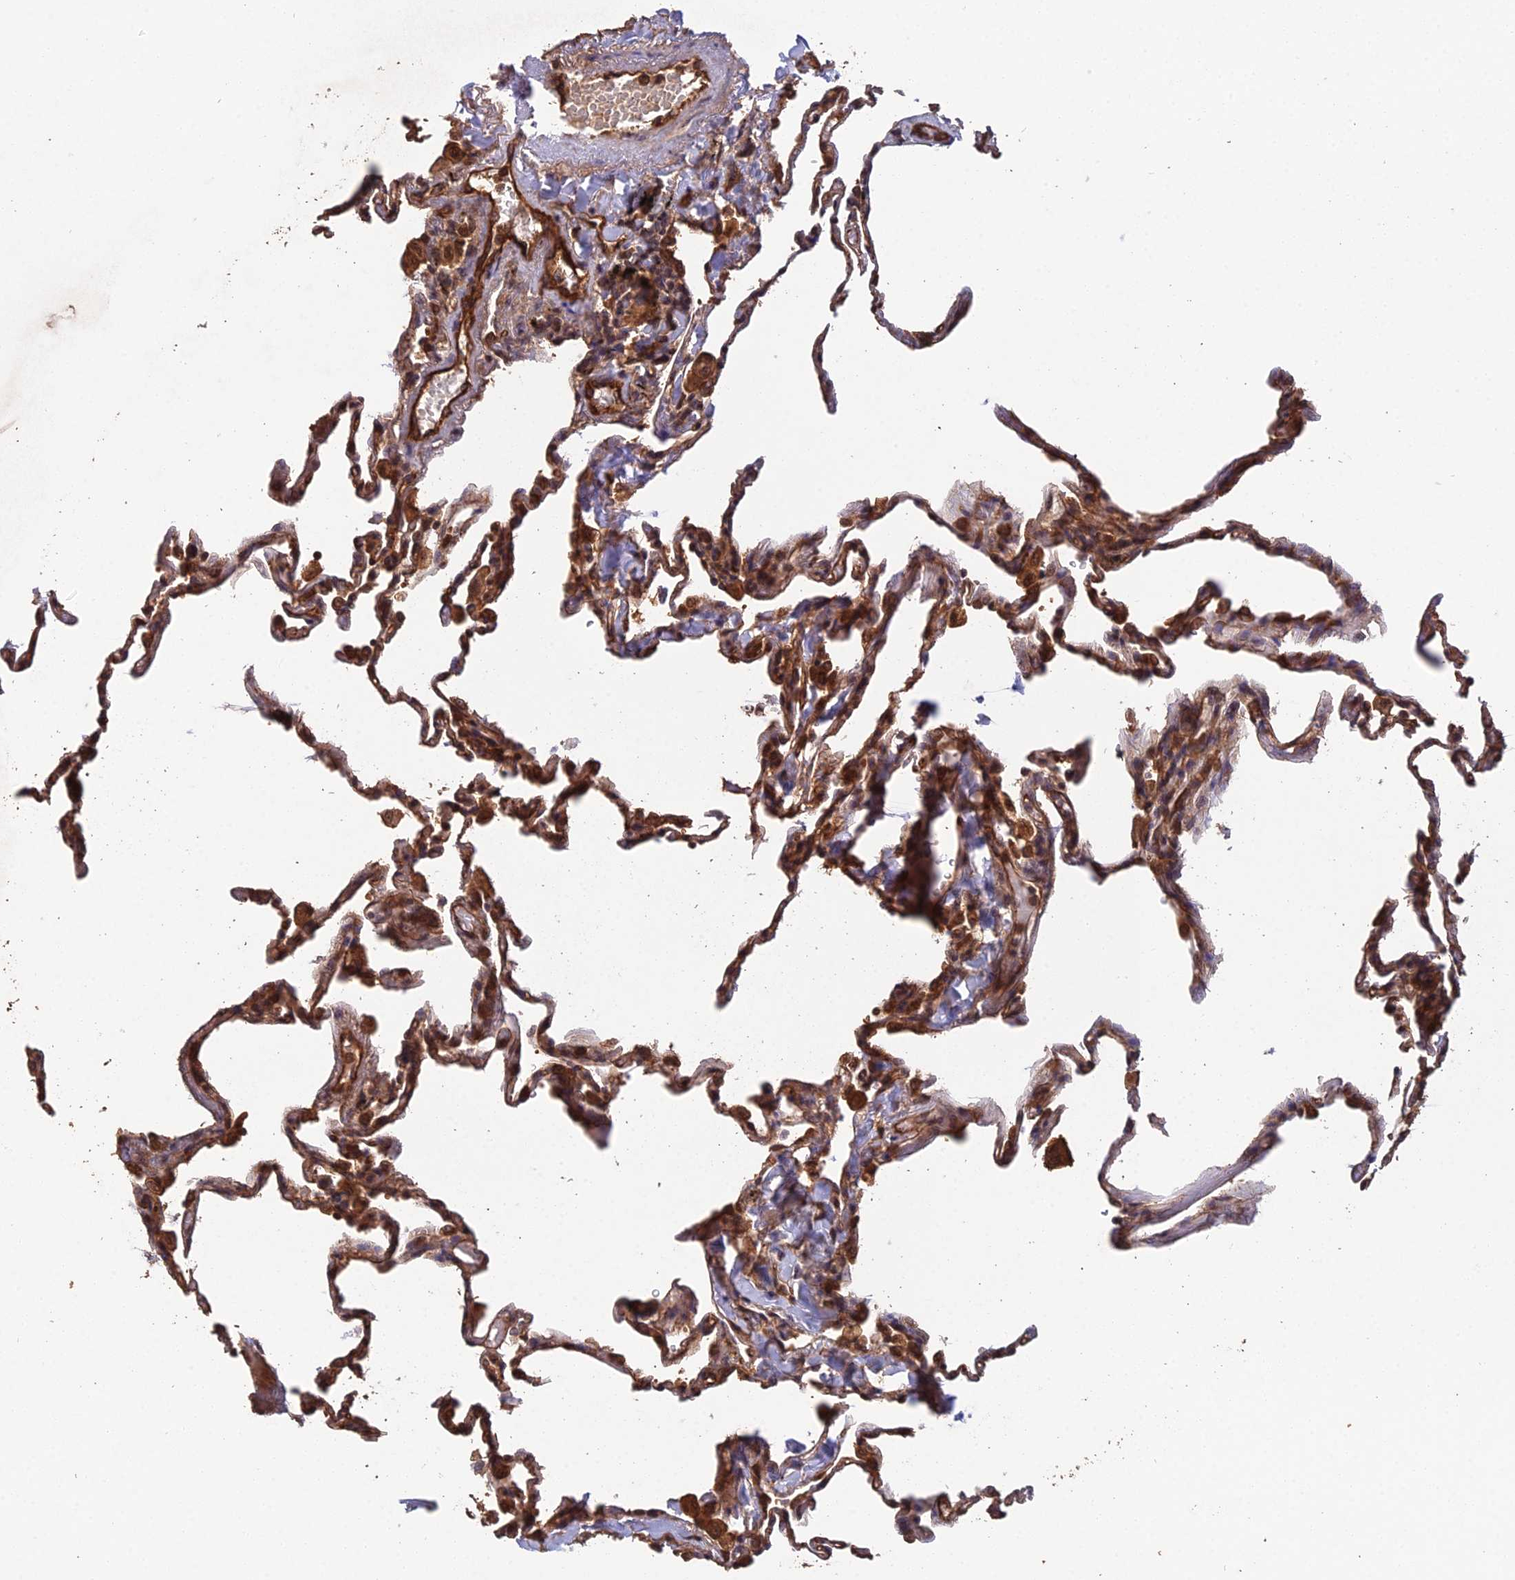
{"staining": {"intensity": "strong", "quantity": ">75%", "location": "cytoplasmic/membranous,nuclear"}, "tissue": "lung", "cell_type": "Alveolar cells", "image_type": "normal", "snomed": [{"axis": "morphology", "description": "Normal tissue, NOS"}, {"axis": "topography", "description": "Lung"}], "caption": "Alveolar cells demonstrate strong cytoplasmic/membranous,nuclear positivity in approximately >75% of cells in benign lung.", "gene": "RALGAPA2", "patient": {"sex": "male", "age": 59}}